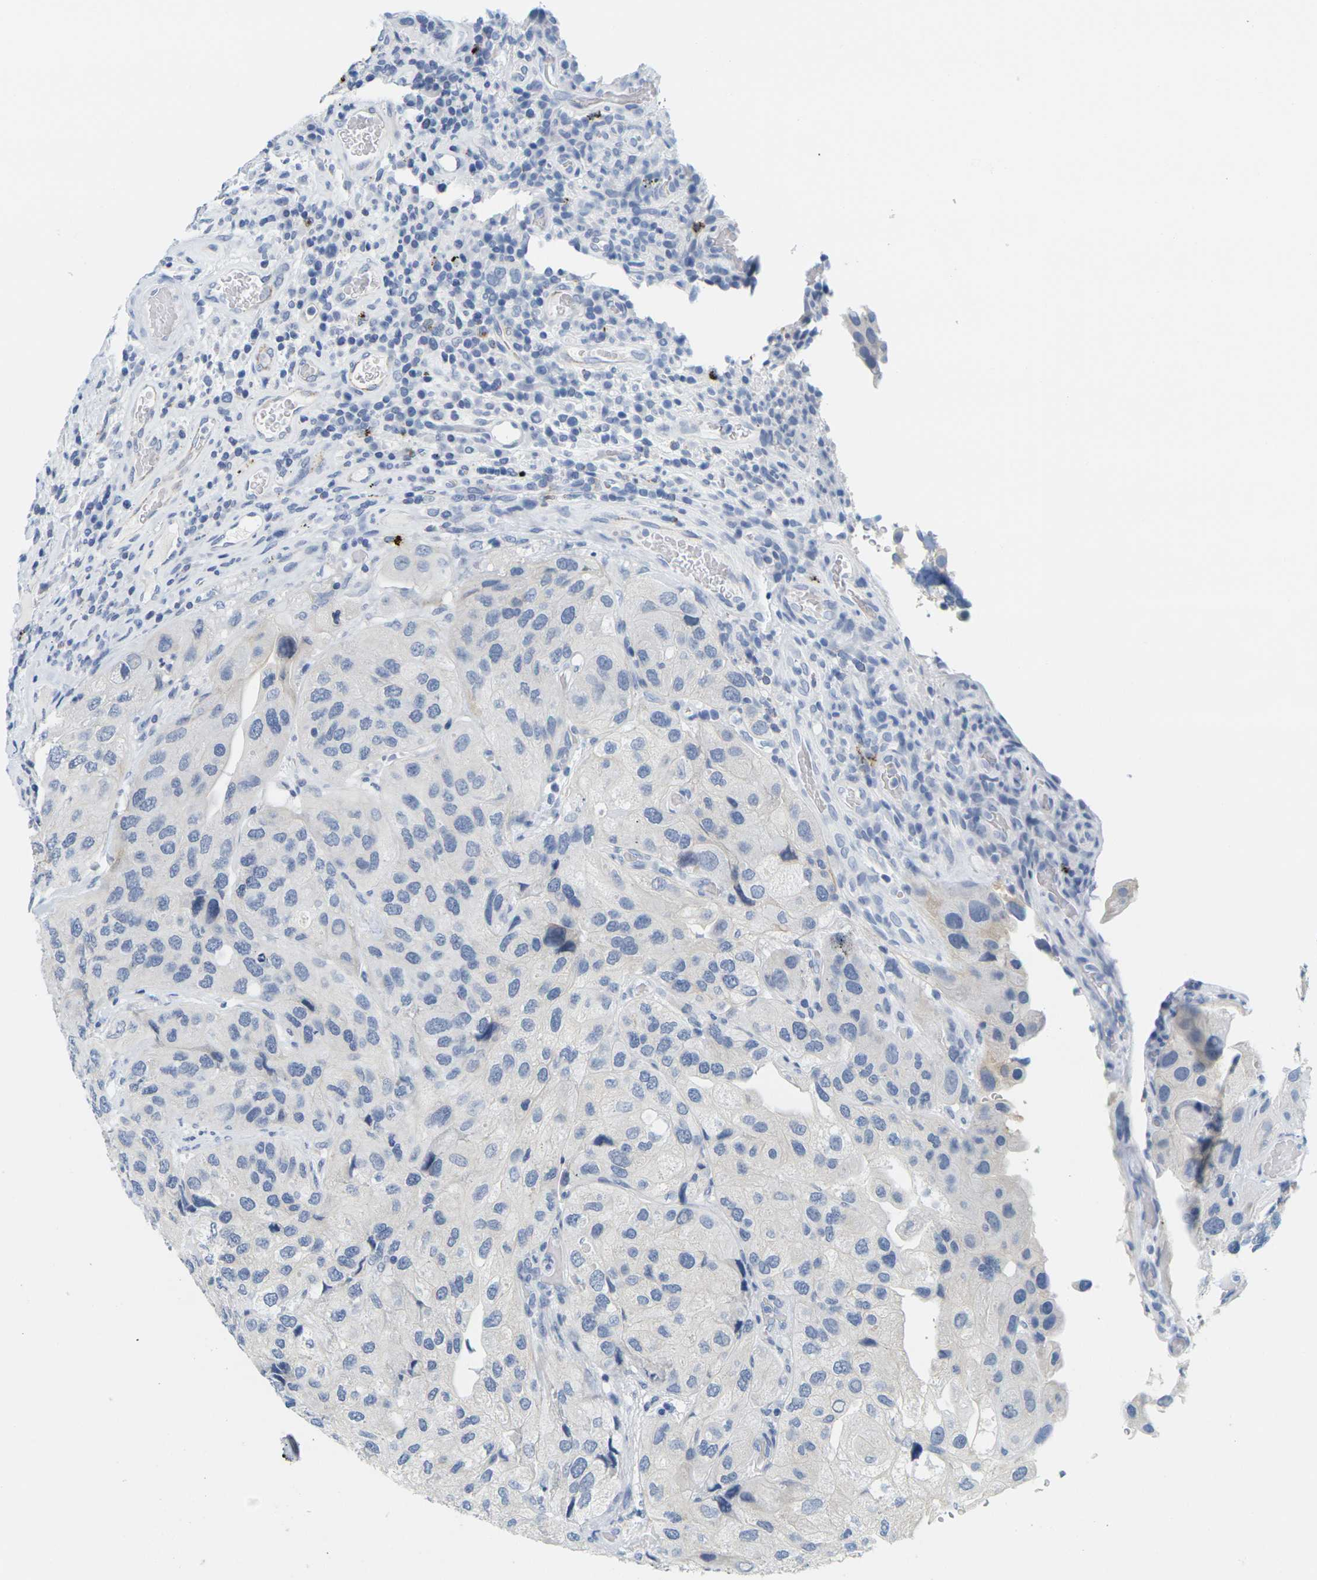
{"staining": {"intensity": "negative", "quantity": "none", "location": "none"}, "tissue": "urothelial cancer", "cell_type": "Tumor cells", "image_type": "cancer", "snomed": [{"axis": "morphology", "description": "Urothelial carcinoma, High grade"}, {"axis": "topography", "description": "Urinary bladder"}], "caption": "Human urothelial cancer stained for a protein using immunohistochemistry (IHC) demonstrates no staining in tumor cells.", "gene": "HLA-DOB", "patient": {"sex": "female", "age": 64}}